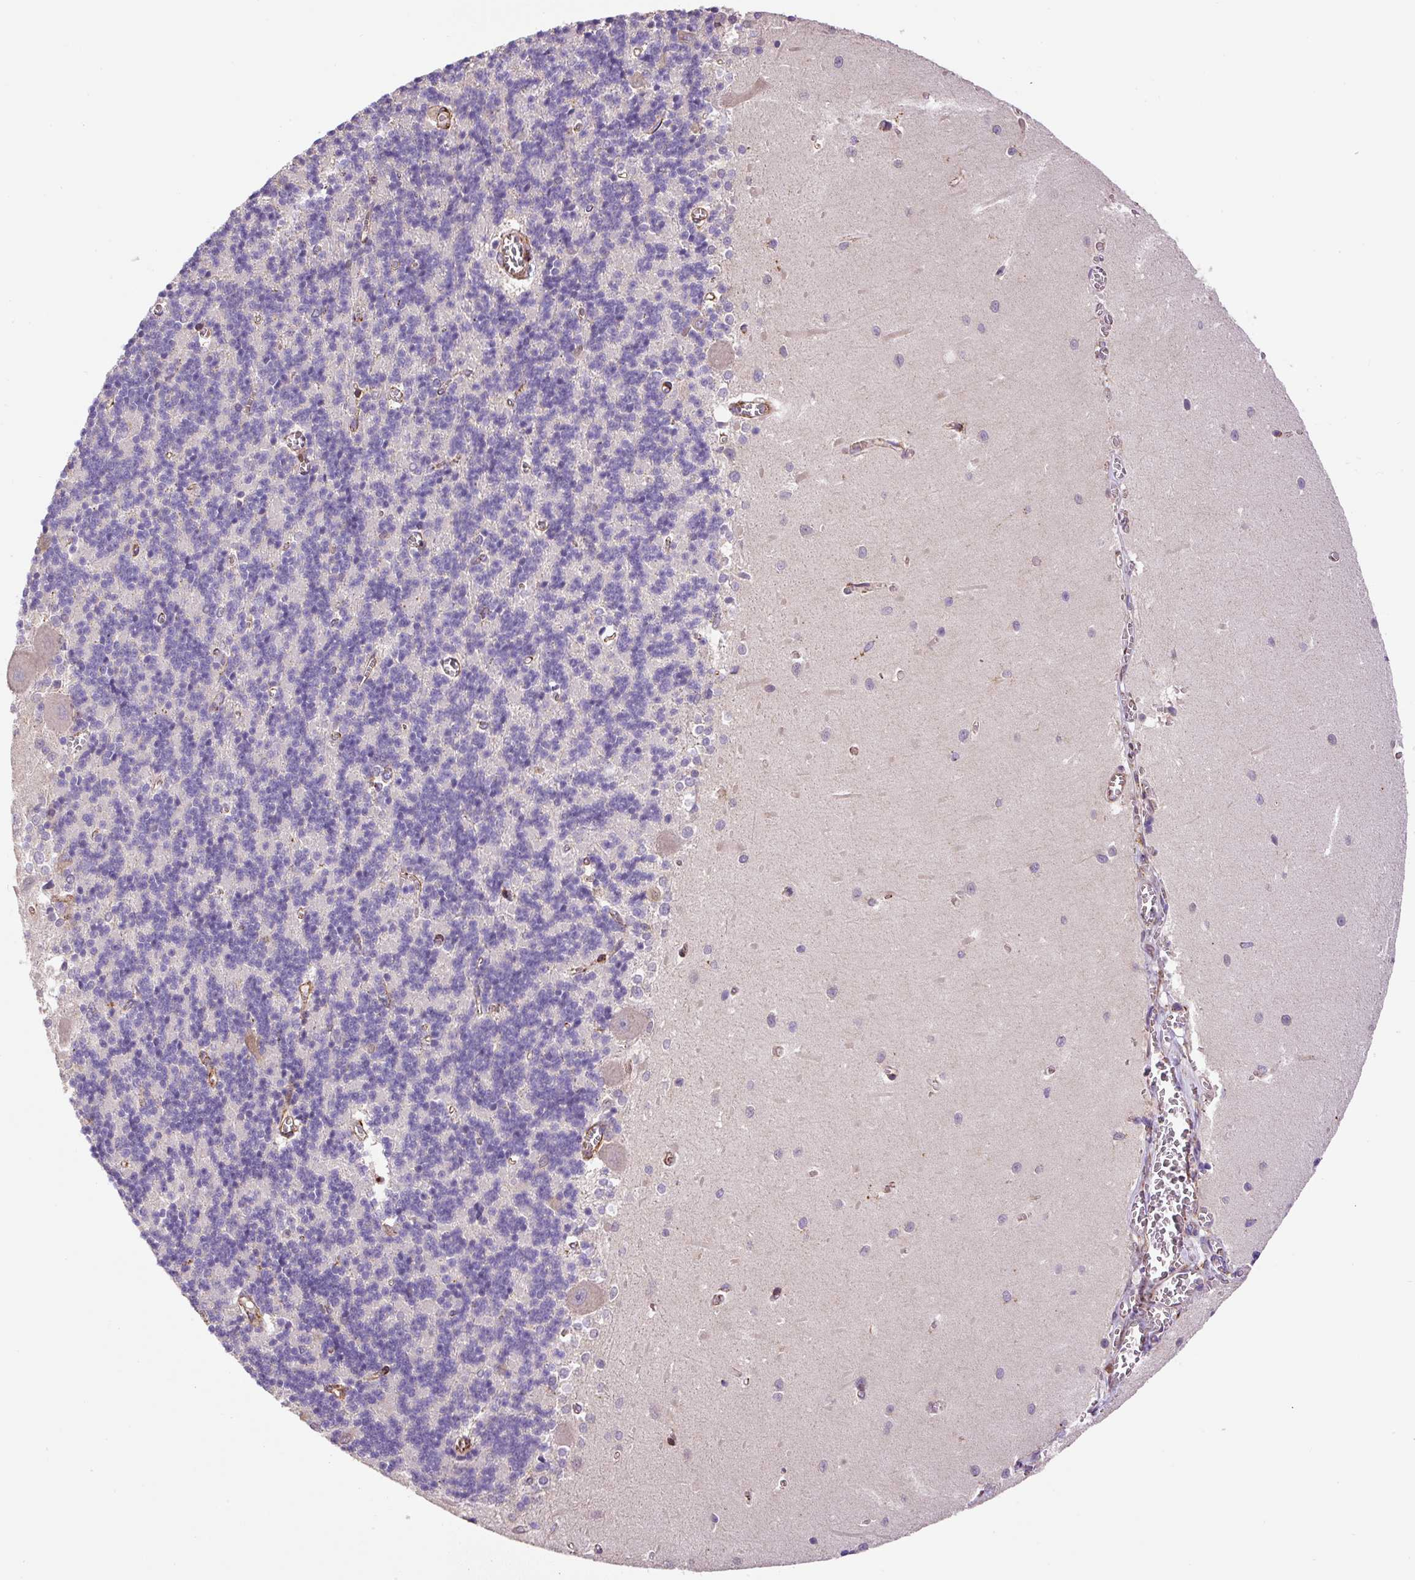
{"staining": {"intensity": "negative", "quantity": "none", "location": "none"}, "tissue": "cerebellum", "cell_type": "Cells in granular layer", "image_type": "normal", "snomed": [{"axis": "morphology", "description": "Normal tissue, NOS"}, {"axis": "topography", "description": "Cerebellum"}], "caption": "Histopathology image shows no significant protein staining in cells in granular layer of unremarkable cerebellum.", "gene": "RNF170", "patient": {"sex": "male", "age": 37}}